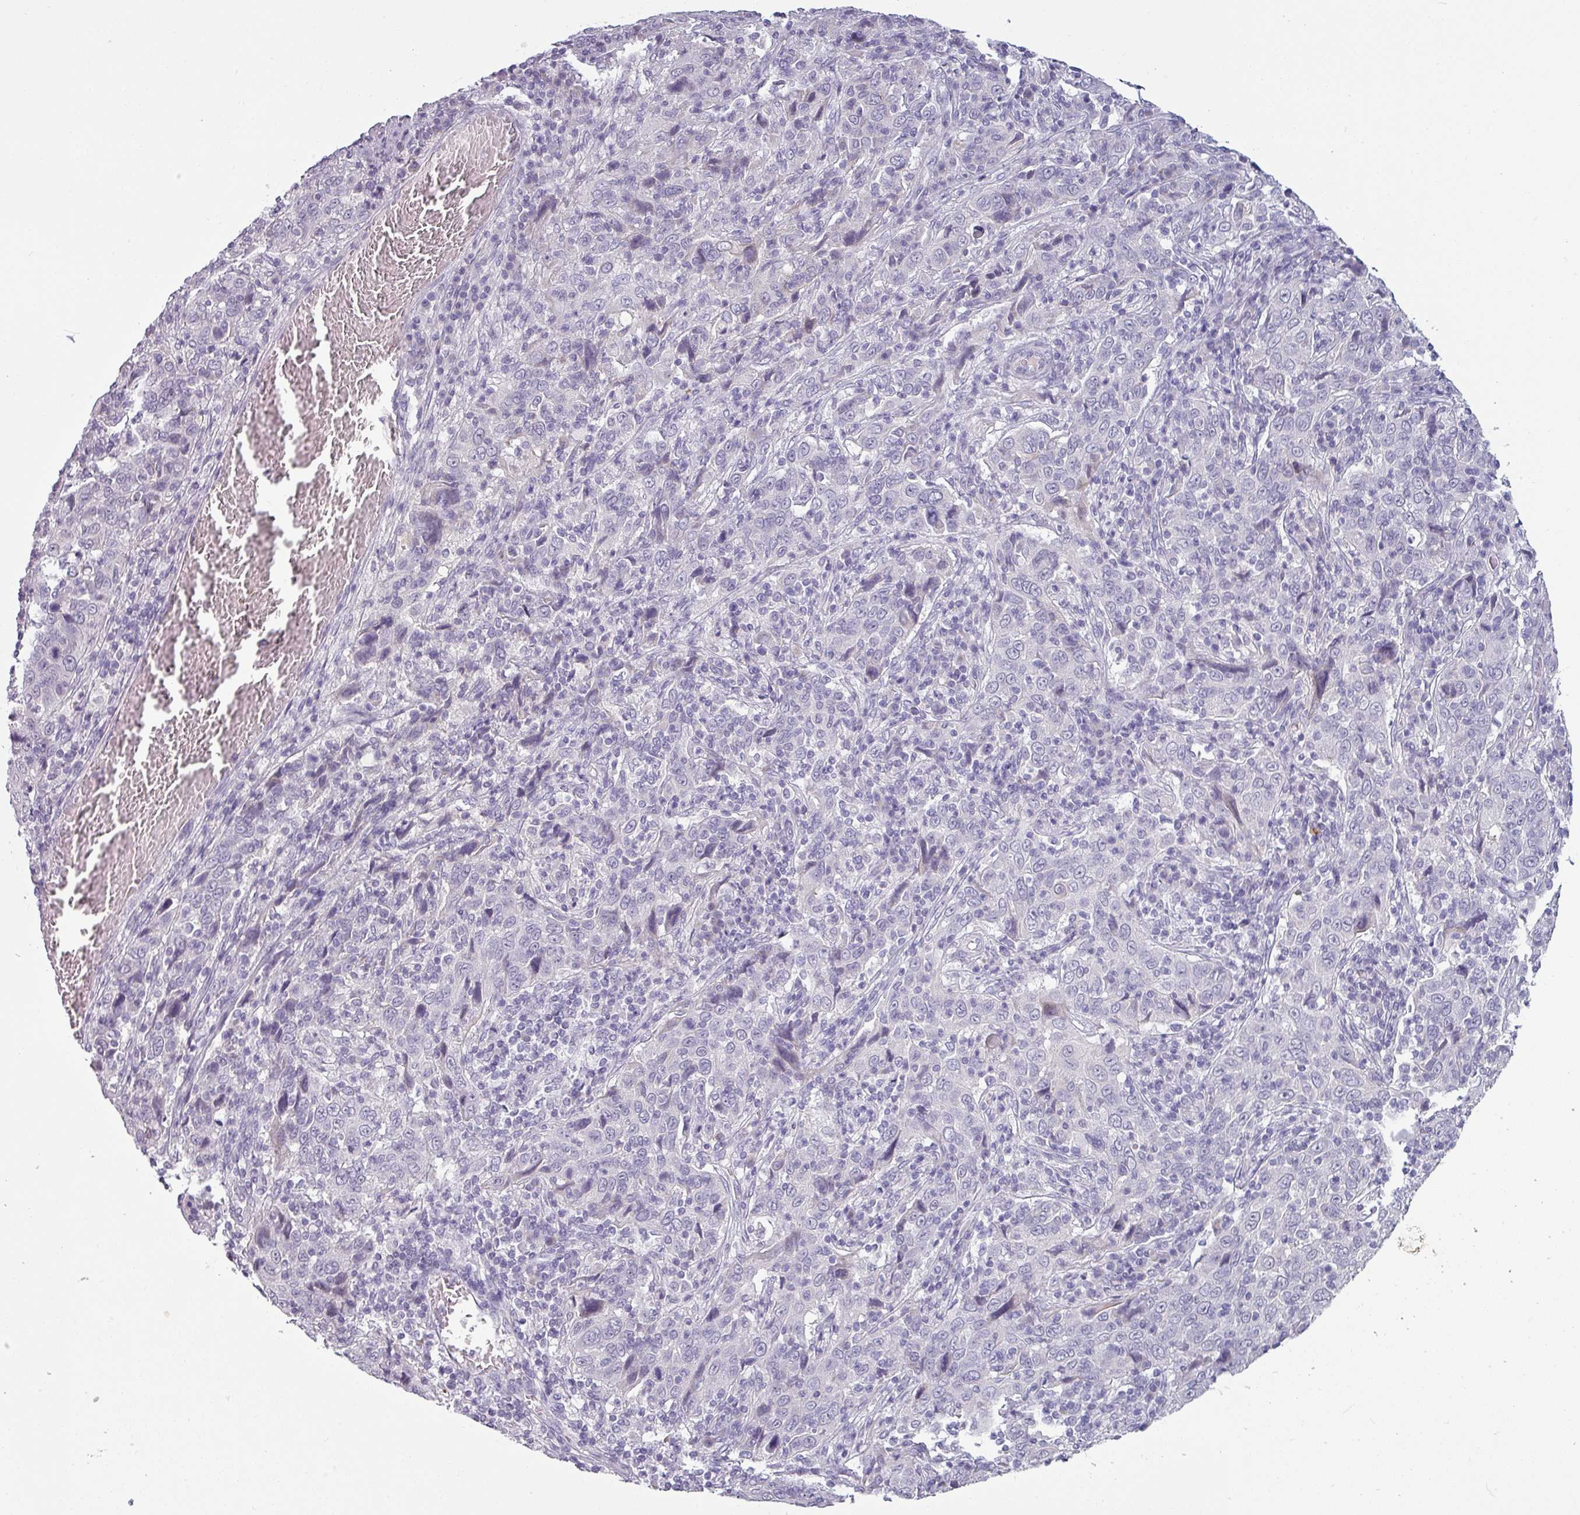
{"staining": {"intensity": "negative", "quantity": "none", "location": "none"}, "tissue": "cervical cancer", "cell_type": "Tumor cells", "image_type": "cancer", "snomed": [{"axis": "morphology", "description": "Squamous cell carcinoma, NOS"}, {"axis": "topography", "description": "Cervix"}], "caption": "Cervical cancer (squamous cell carcinoma) stained for a protein using immunohistochemistry (IHC) shows no expression tumor cells.", "gene": "SLC26A9", "patient": {"sex": "female", "age": 46}}